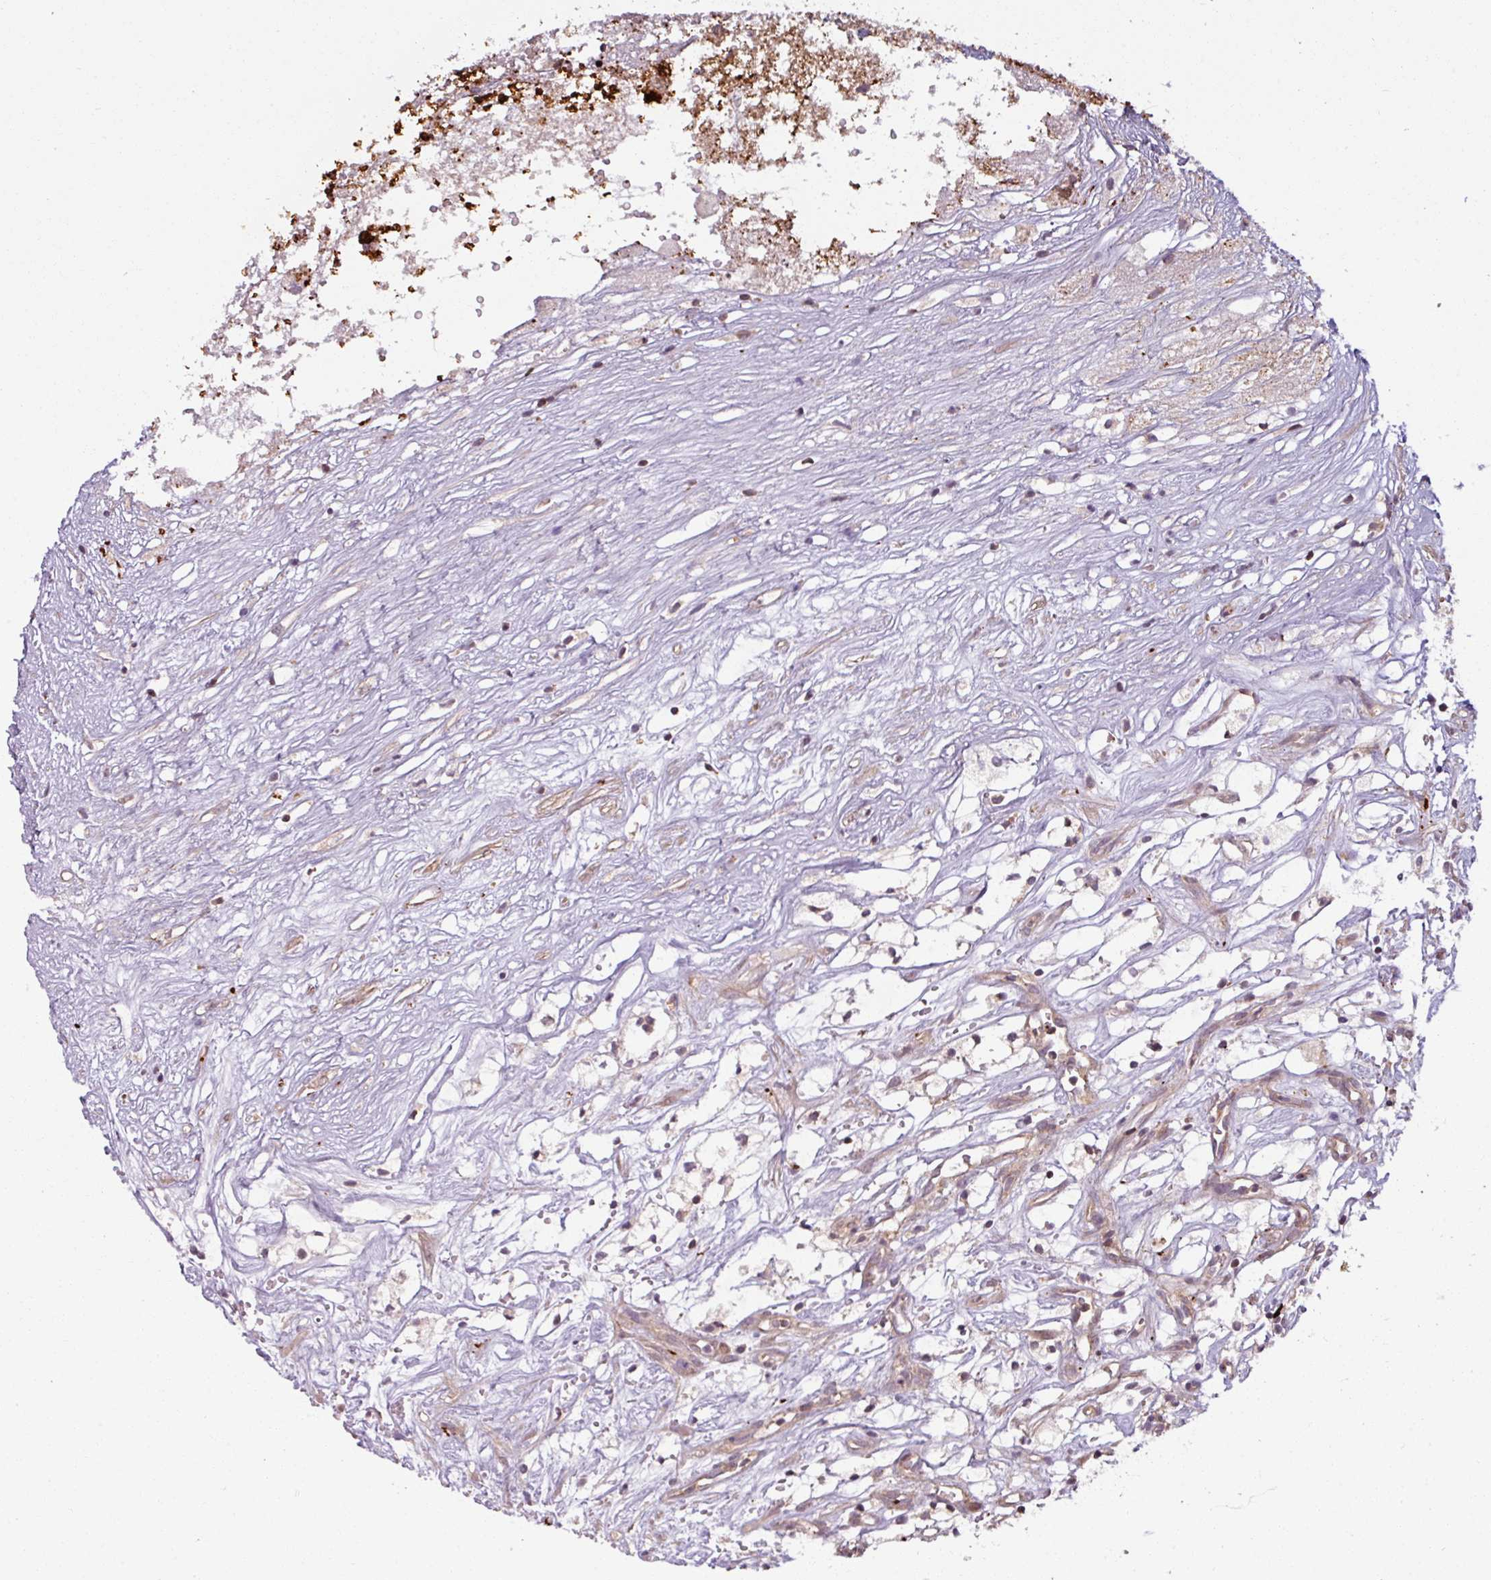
{"staining": {"intensity": "weak", "quantity": "25%-75%", "location": "cytoplasmic/membranous"}, "tissue": "renal cancer", "cell_type": "Tumor cells", "image_type": "cancer", "snomed": [{"axis": "morphology", "description": "Adenocarcinoma, NOS"}, {"axis": "topography", "description": "Kidney"}], "caption": "The immunohistochemical stain labels weak cytoplasmic/membranous staining in tumor cells of renal cancer tissue. The staining was performed using DAB (3,3'-diaminobenzidine), with brown indicating positive protein expression. Nuclei are stained blue with hematoxylin.", "gene": "TUSC3", "patient": {"sex": "male", "age": 59}}